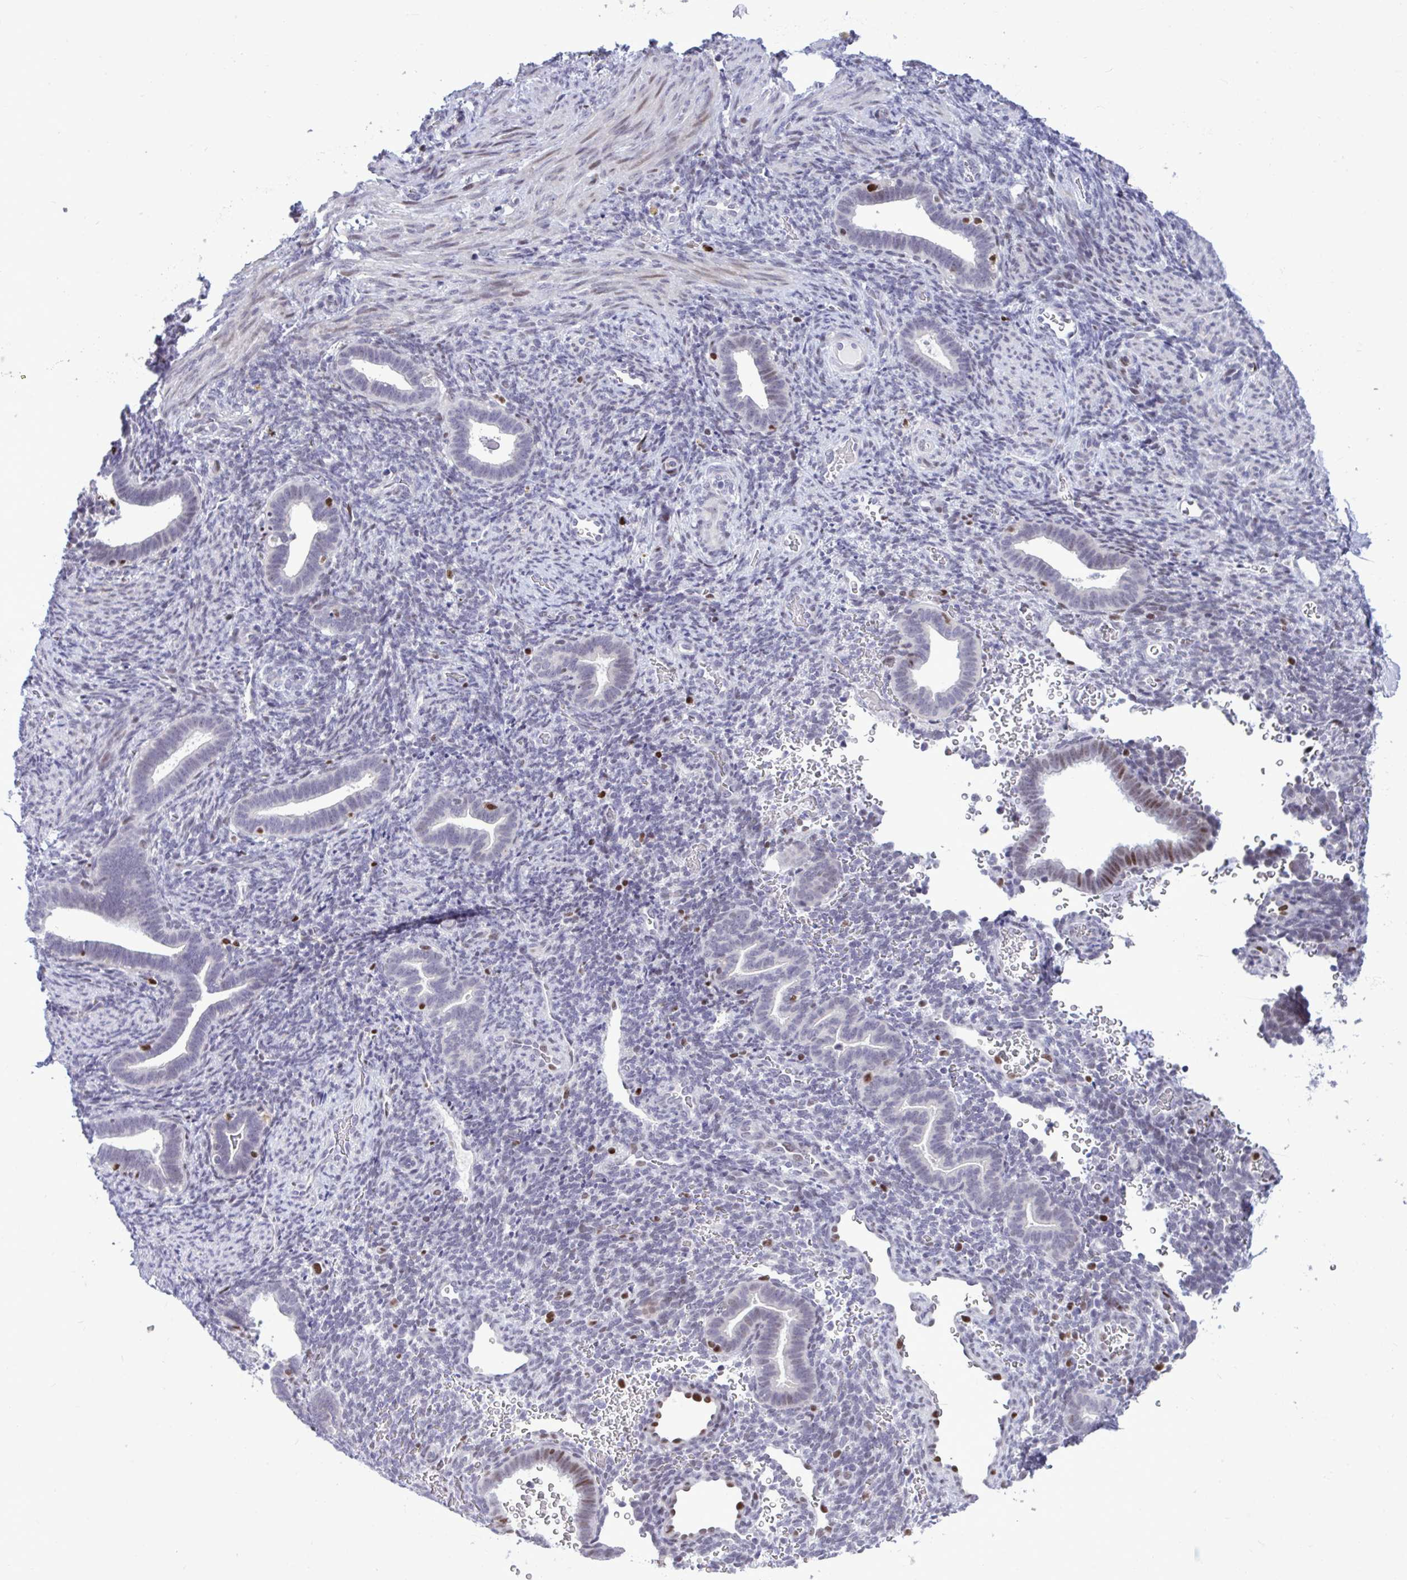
{"staining": {"intensity": "weak", "quantity": "<25%", "location": "nuclear"}, "tissue": "endometrium", "cell_type": "Cells in endometrial stroma", "image_type": "normal", "snomed": [{"axis": "morphology", "description": "Normal tissue, NOS"}, {"axis": "topography", "description": "Endometrium"}], "caption": "Endometrium was stained to show a protein in brown. There is no significant expression in cells in endometrial stroma. Nuclei are stained in blue.", "gene": "C1QL2", "patient": {"sex": "female", "age": 34}}